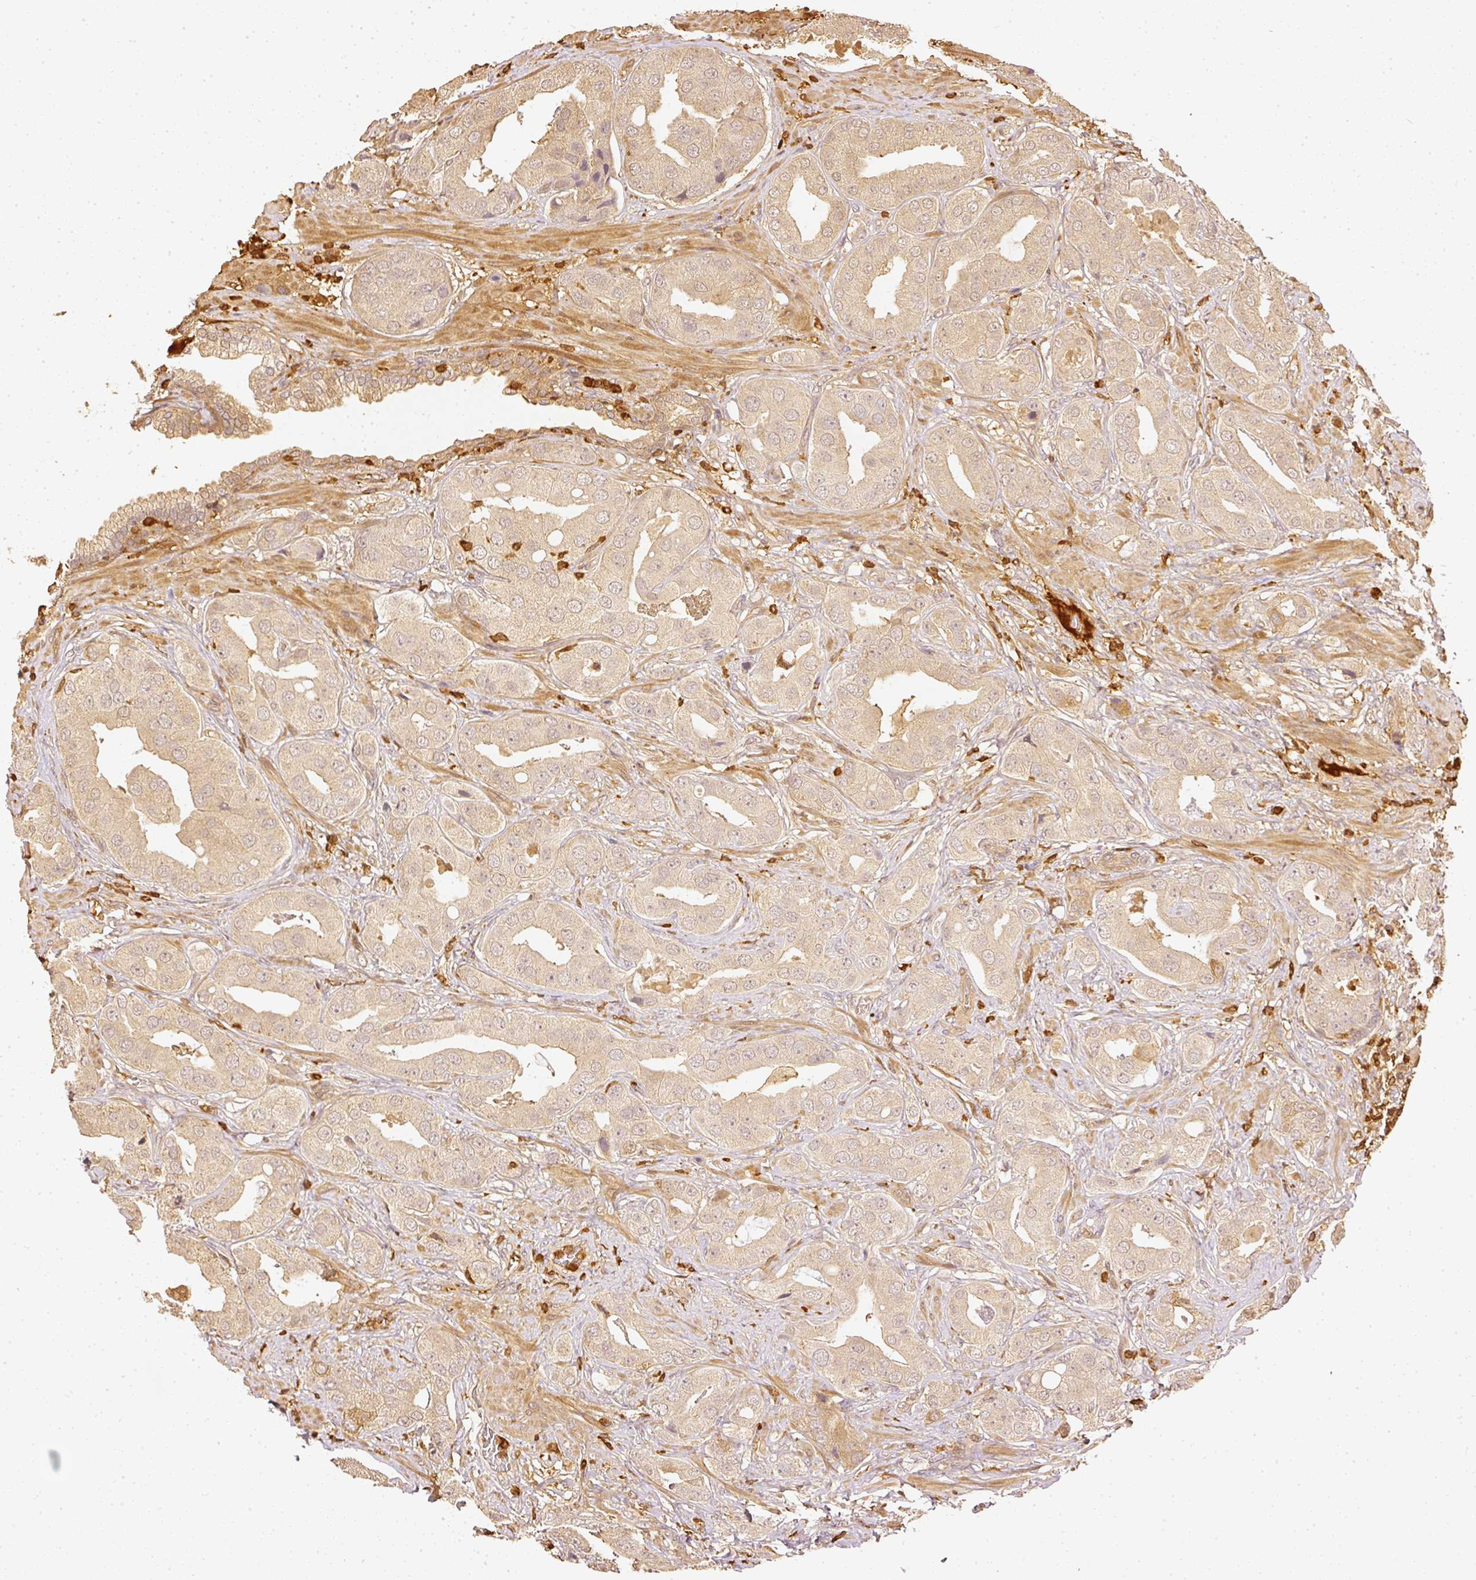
{"staining": {"intensity": "weak", "quantity": ">75%", "location": "cytoplasmic/membranous"}, "tissue": "prostate cancer", "cell_type": "Tumor cells", "image_type": "cancer", "snomed": [{"axis": "morphology", "description": "Adenocarcinoma, High grade"}, {"axis": "topography", "description": "Prostate"}], "caption": "Immunohistochemical staining of human prostate high-grade adenocarcinoma demonstrates low levels of weak cytoplasmic/membranous protein staining in about >75% of tumor cells.", "gene": "PFN1", "patient": {"sex": "male", "age": 63}}